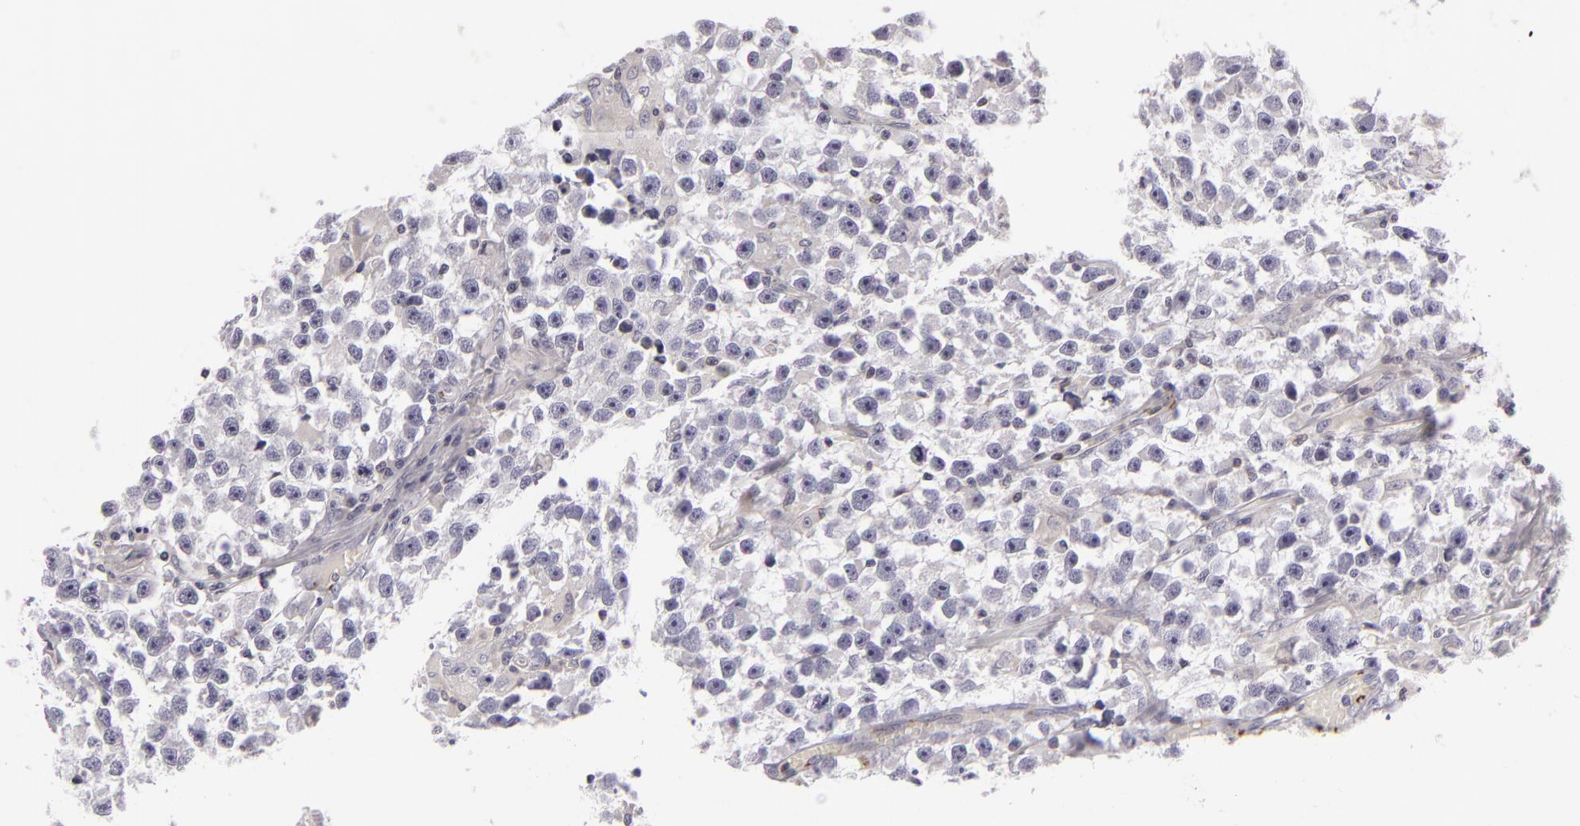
{"staining": {"intensity": "negative", "quantity": "none", "location": "none"}, "tissue": "testis cancer", "cell_type": "Tumor cells", "image_type": "cancer", "snomed": [{"axis": "morphology", "description": "Seminoma, NOS"}, {"axis": "topography", "description": "Testis"}], "caption": "Photomicrograph shows no significant protein expression in tumor cells of testis seminoma. (DAB (3,3'-diaminobenzidine) immunohistochemistry visualized using brightfield microscopy, high magnification).", "gene": "KCNAB2", "patient": {"sex": "male", "age": 33}}